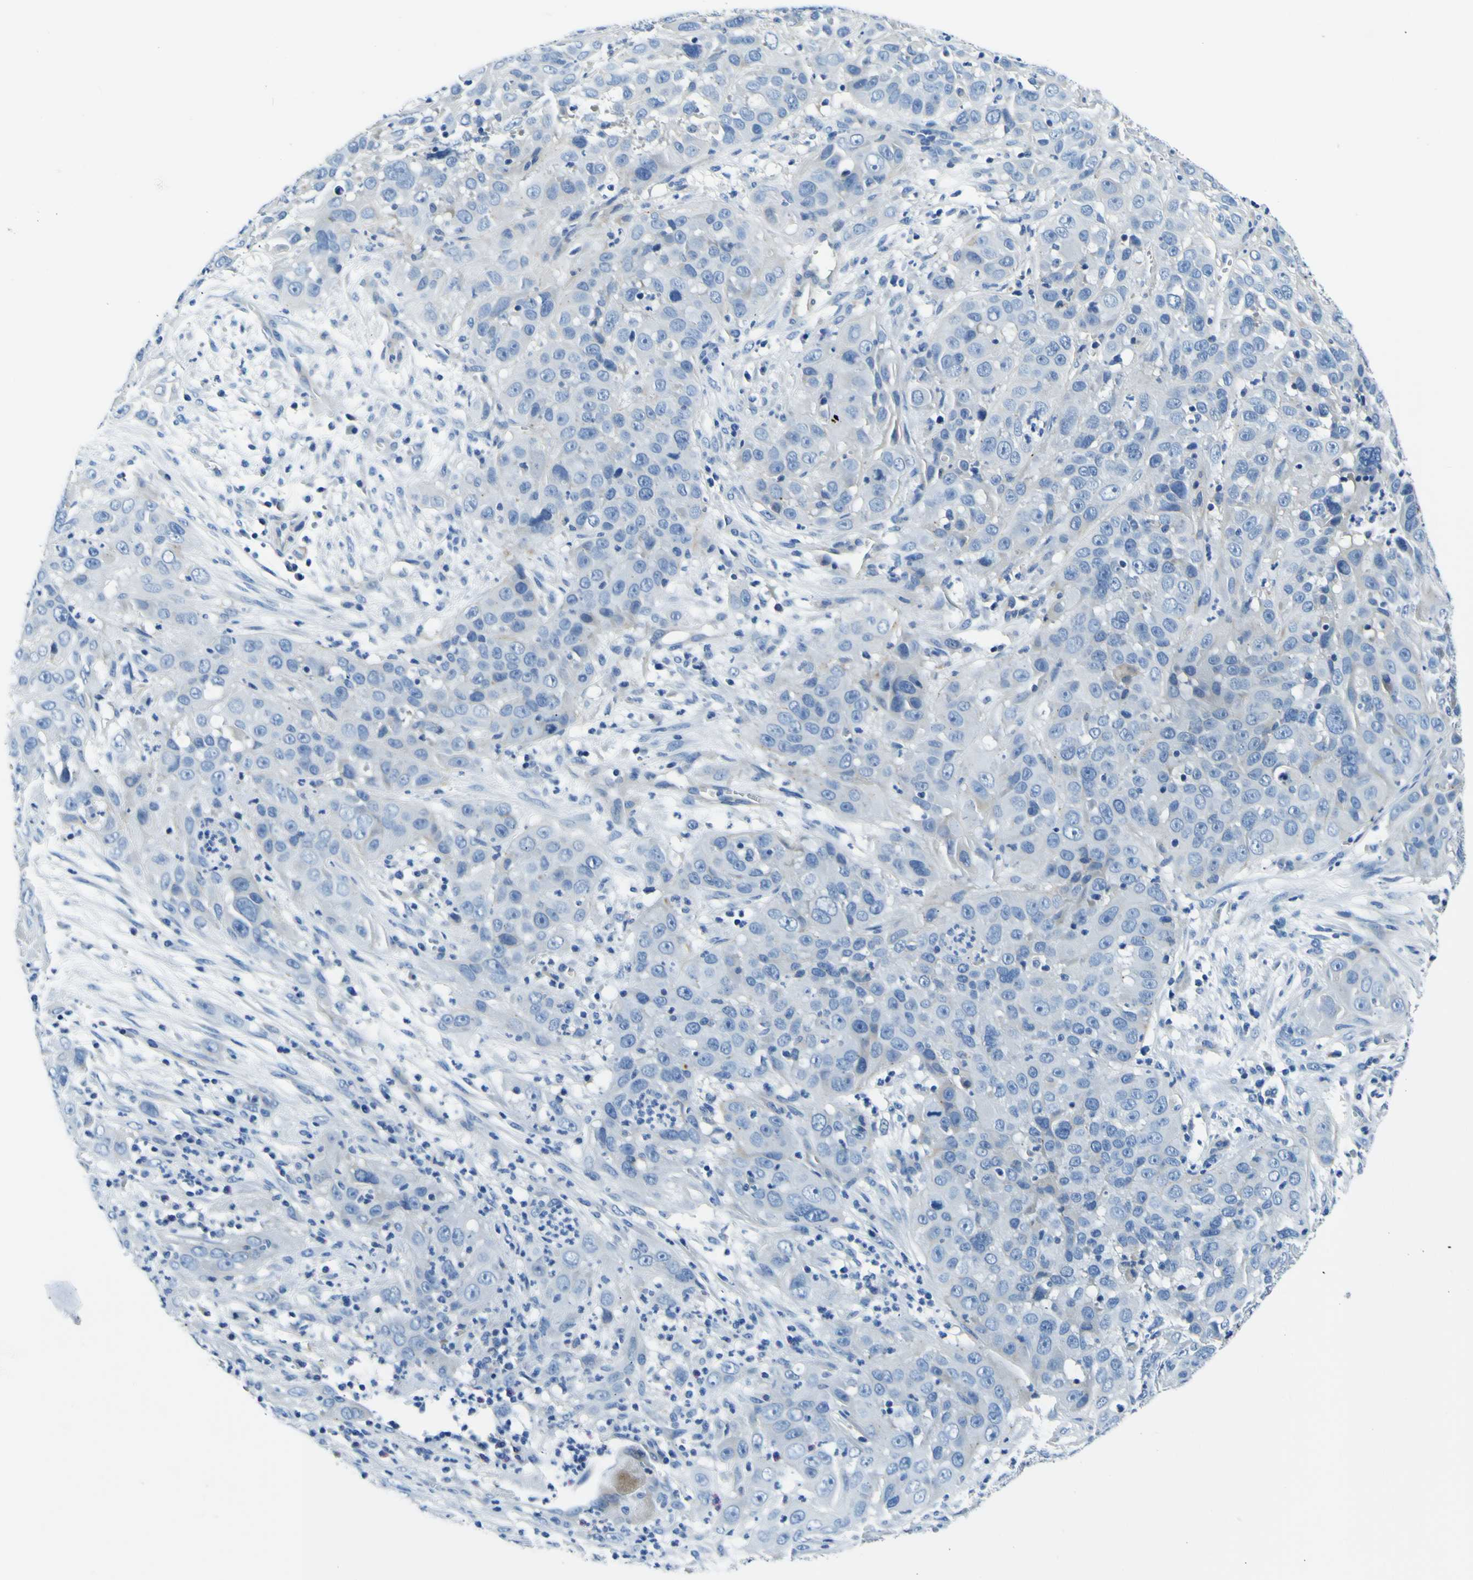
{"staining": {"intensity": "negative", "quantity": "none", "location": "none"}, "tissue": "cervical cancer", "cell_type": "Tumor cells", "image_type": "cancer", "snomed": [{"axis": "morphology", "description": "Squamous cell carcinoma, NOS"}, {"axis": "topography", "description": "Cervix"}], "caption": "This is an immunohistochemistry (IHC) histopathology image of squamous cell carcinoma (cervical). There is no staining in tumor cells.", "gene": "ADGRA2", "patient": {"sex": "female", "age": 32}}